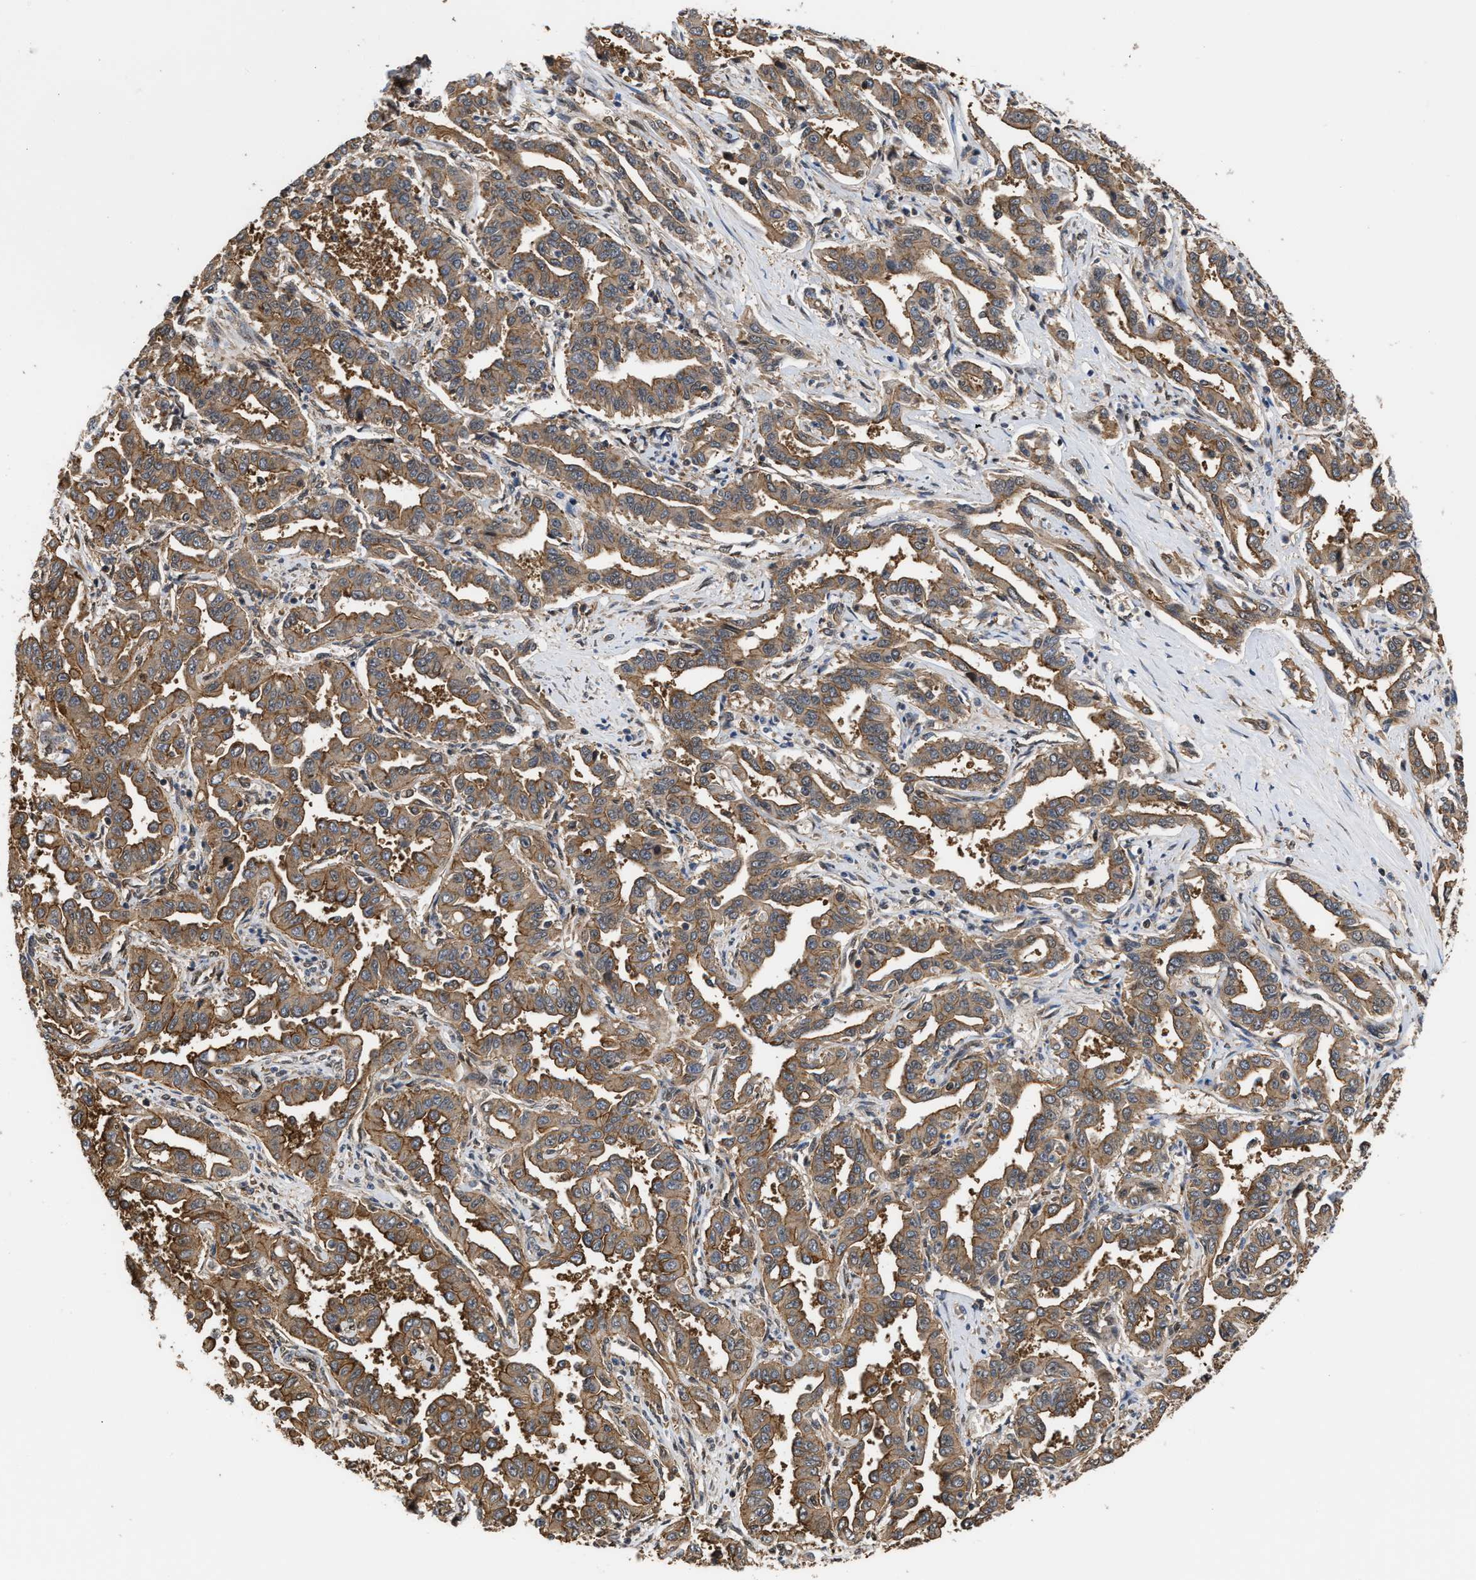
{"staining": {"intensity": "weak", "quantity": ">75%", "location": "cytoplasmic/membranous"}, "tissue": "liver cancer", "cell_type": "Tumor cells", "image_type": "cancer", "snomed": [{"axis": "morphology", "description": "Cholangiocarcinoma"}, {"axis": "topography", "description": "Liver"}], "caption": "This image reveals liver cancer (cholangiocarcinoma) stained with immunohistochemistry (IHC) to label a protein in brown. The cytoplasmic/membranous of tumor cells show weak positivity for the protein. Nuclei are counter-stained blue.", "gene": "SCAI", "patient": {"sex": "male", "age": 59}}